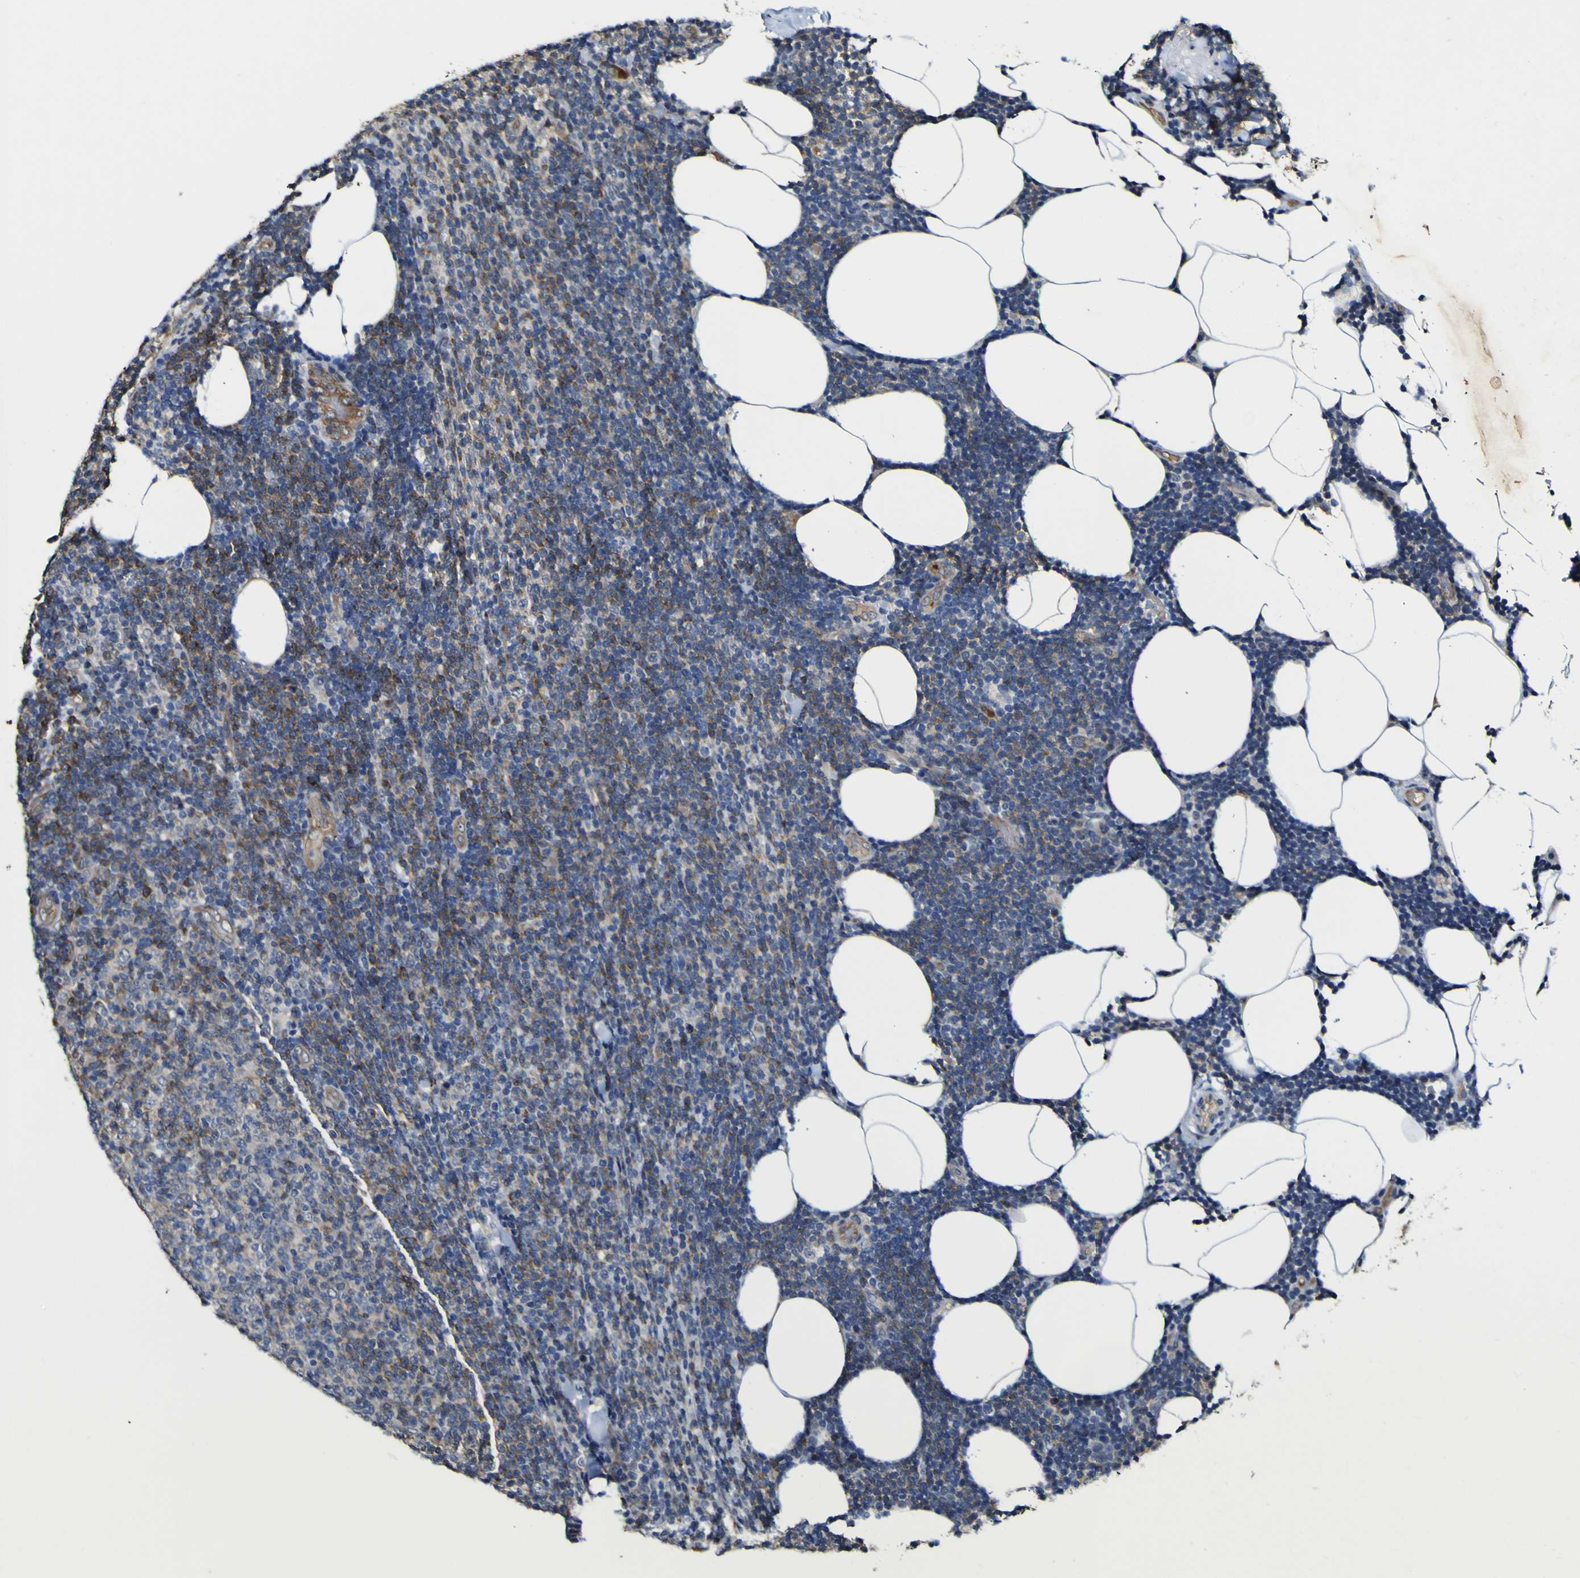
{"staining": {"intensity": "negative", "quantity": "none", "location": "none"}, "tissue": "lymphoma", "cell_type": "Tumor cells", "image_type": "cancer", "snomed": [{"axis": "morphology", "description": "Malignant lymphoma, non-Hodgkin's type, Low grade"}, {"axis": "topography", "description": "Lymph node"}], "caption": "Low-grade malignant lymphoma, non-Hodgkin's type was stained to show a protein in brown. There is no significant staining in tumor cells.", "gene": "CCL2", "patient": {"sex": "male", "age": 66}}